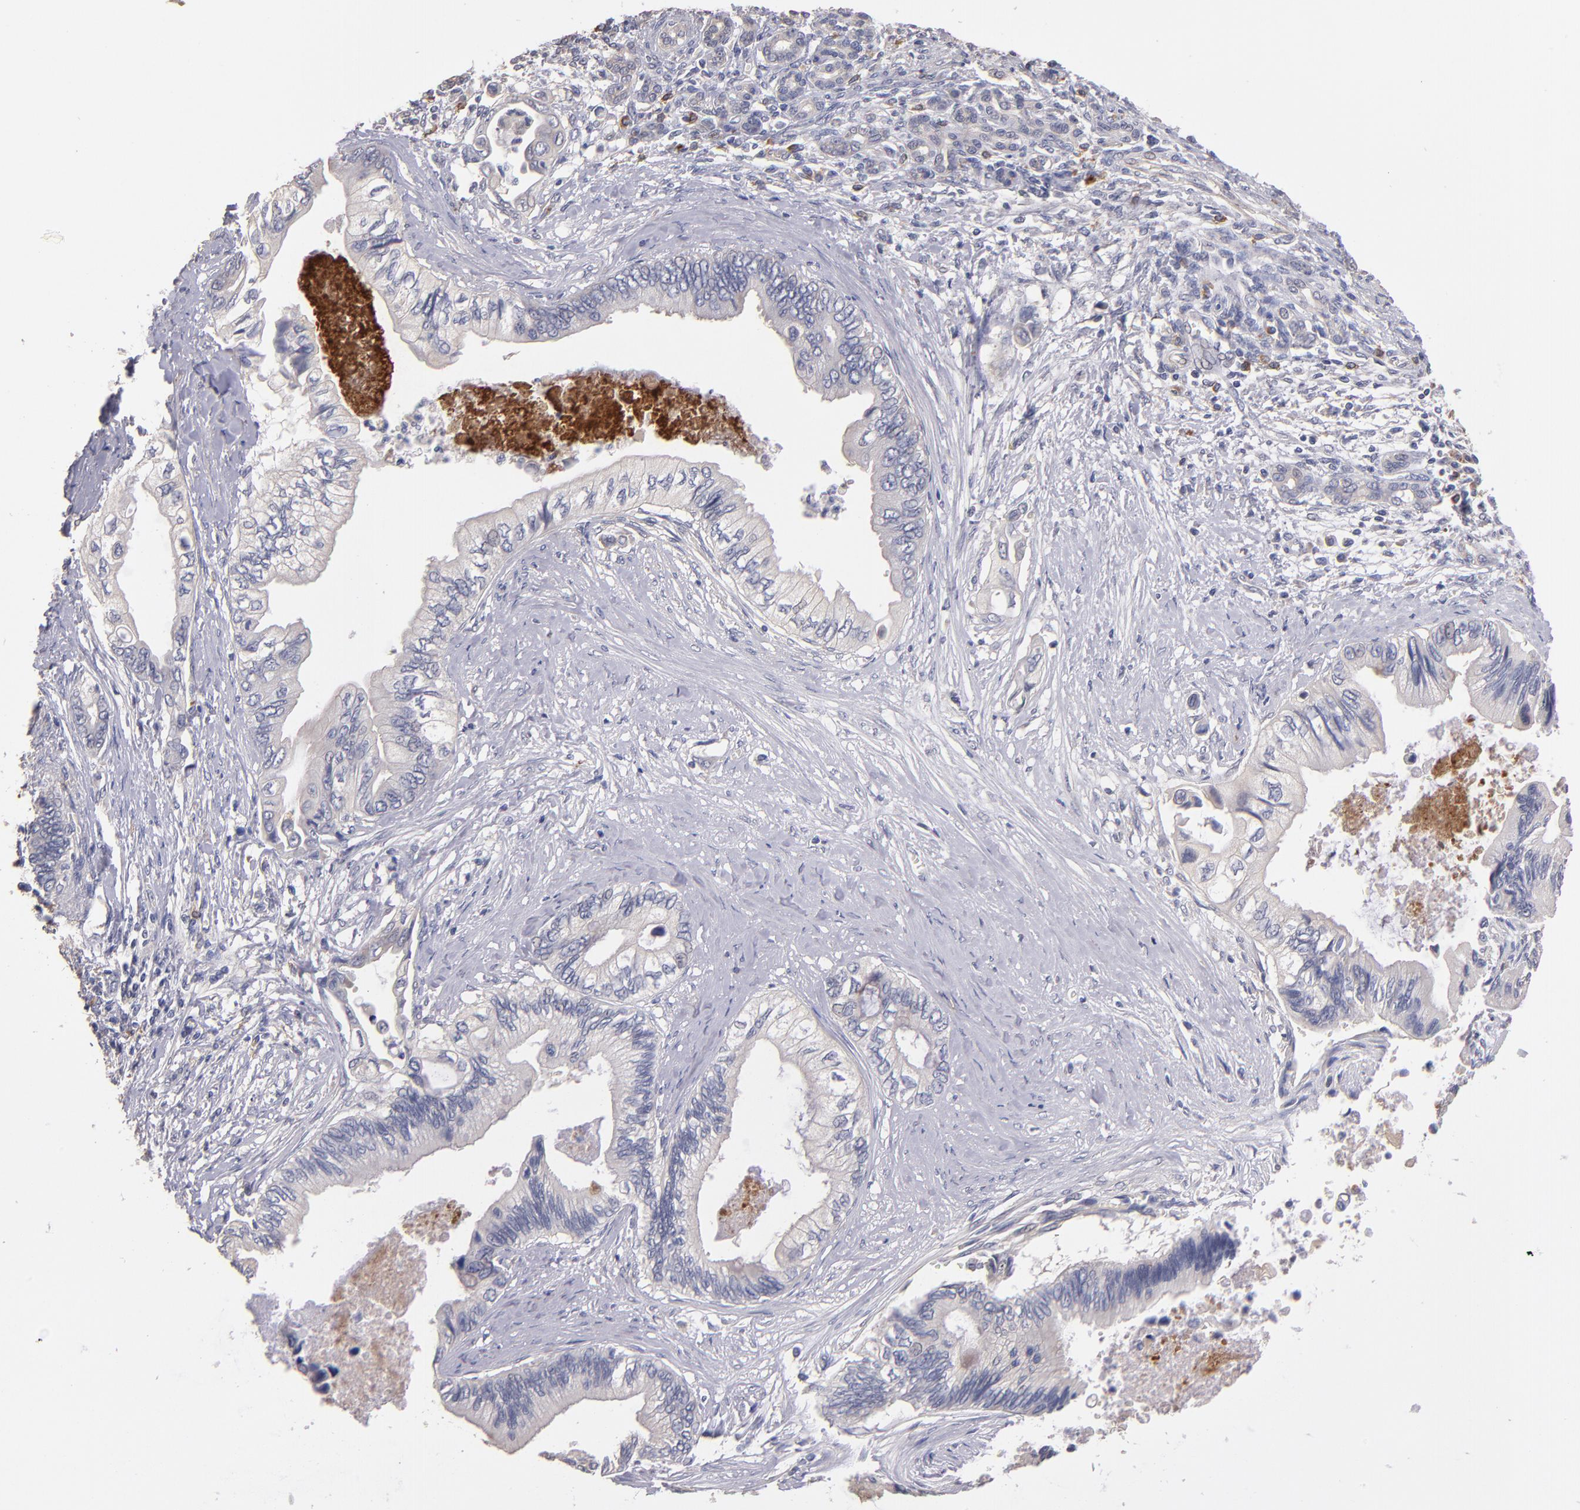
{"staining": {"intensity": "negative", "quantity": "none", "location": "none"}, "tissue": "pancreatic cancer", "cell_type": "Tumor cells", "image_type": "cancer", "snomed": [{"axis": "morphology", "description": "Adenocarcinoma, NOS"}, {"axis": "topography", "description": "Pancreas"}], "caption": "Tumor cells show no significant protein expression in pancreatic adenocarcinoma. Brightfield microscopy of immunohistochemistry (IHC) stained with DAB (3,3'-diaminobenzidine) (brown) and hematoxylin (blue), captured at high magnification.", "gene": "MAGEE1", "patient": {"sex": "female", "age": 66}}